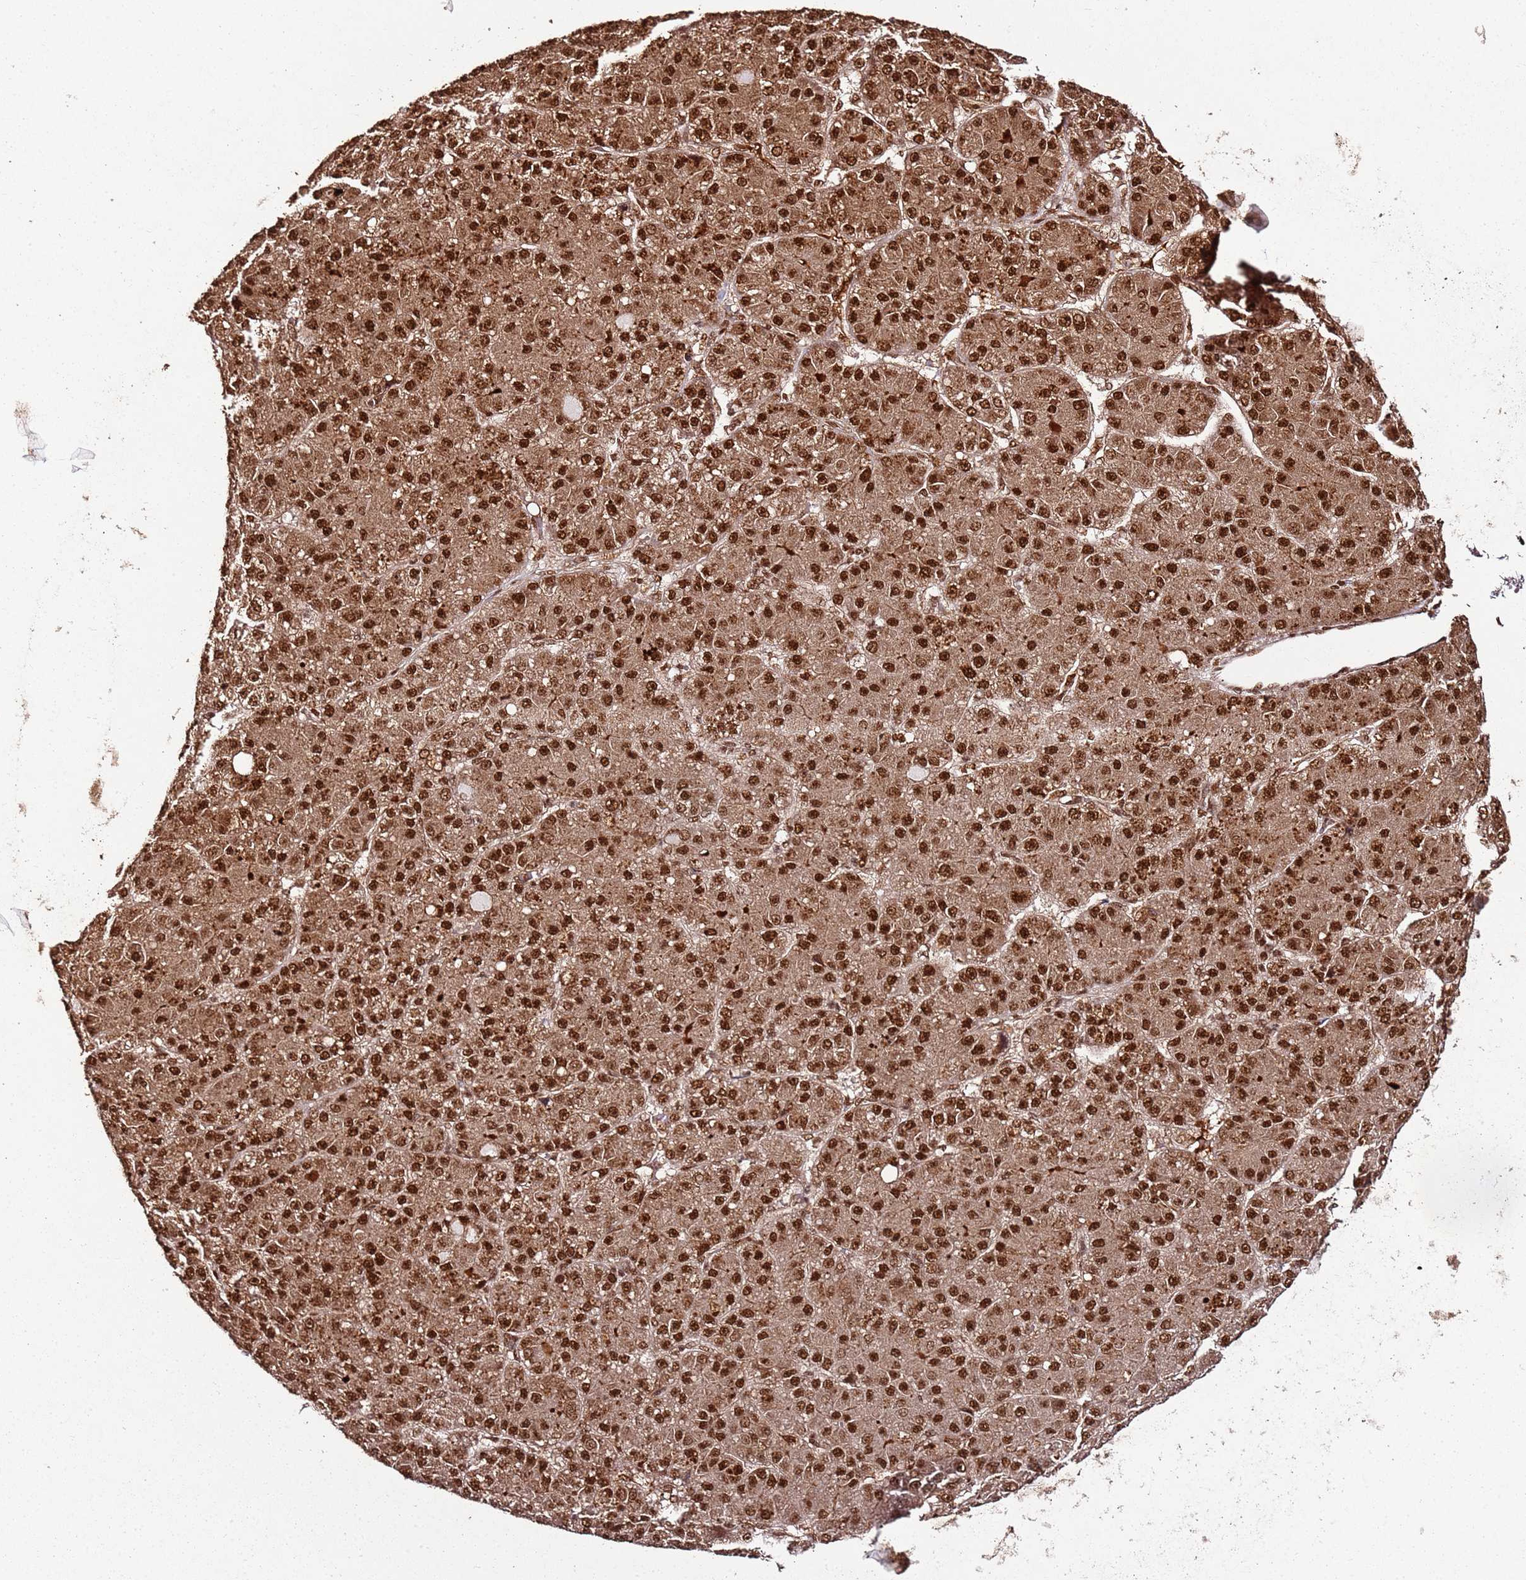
{"staining": {"intensity": "strong", "quantity": ">75%", "location": "cytoplasmic/membranous,nuclear"}, "tissue": "liver cancer", "cell_type": "Tumor cells", "image_type": "cancer", "snomed": [{"axis": "morphology", "description": "Carcinoma, Hepatocellular, NOS"}, {"axis": "topography", "description": "Liver"}], "caption": "Immunohistochemistry (IHC) image of neoplastic tissue: human liver hepatocellular carcinoma stained using IHC displays high levels of strong protein expression localized specifically in the cytoplasmic/membranous and nuclear of tumor cells, appearing as a cytoplasmic/membranous and nuclear brown color.", "gene": "XRN2", "patient": {"sex": "male", "age": 67}}